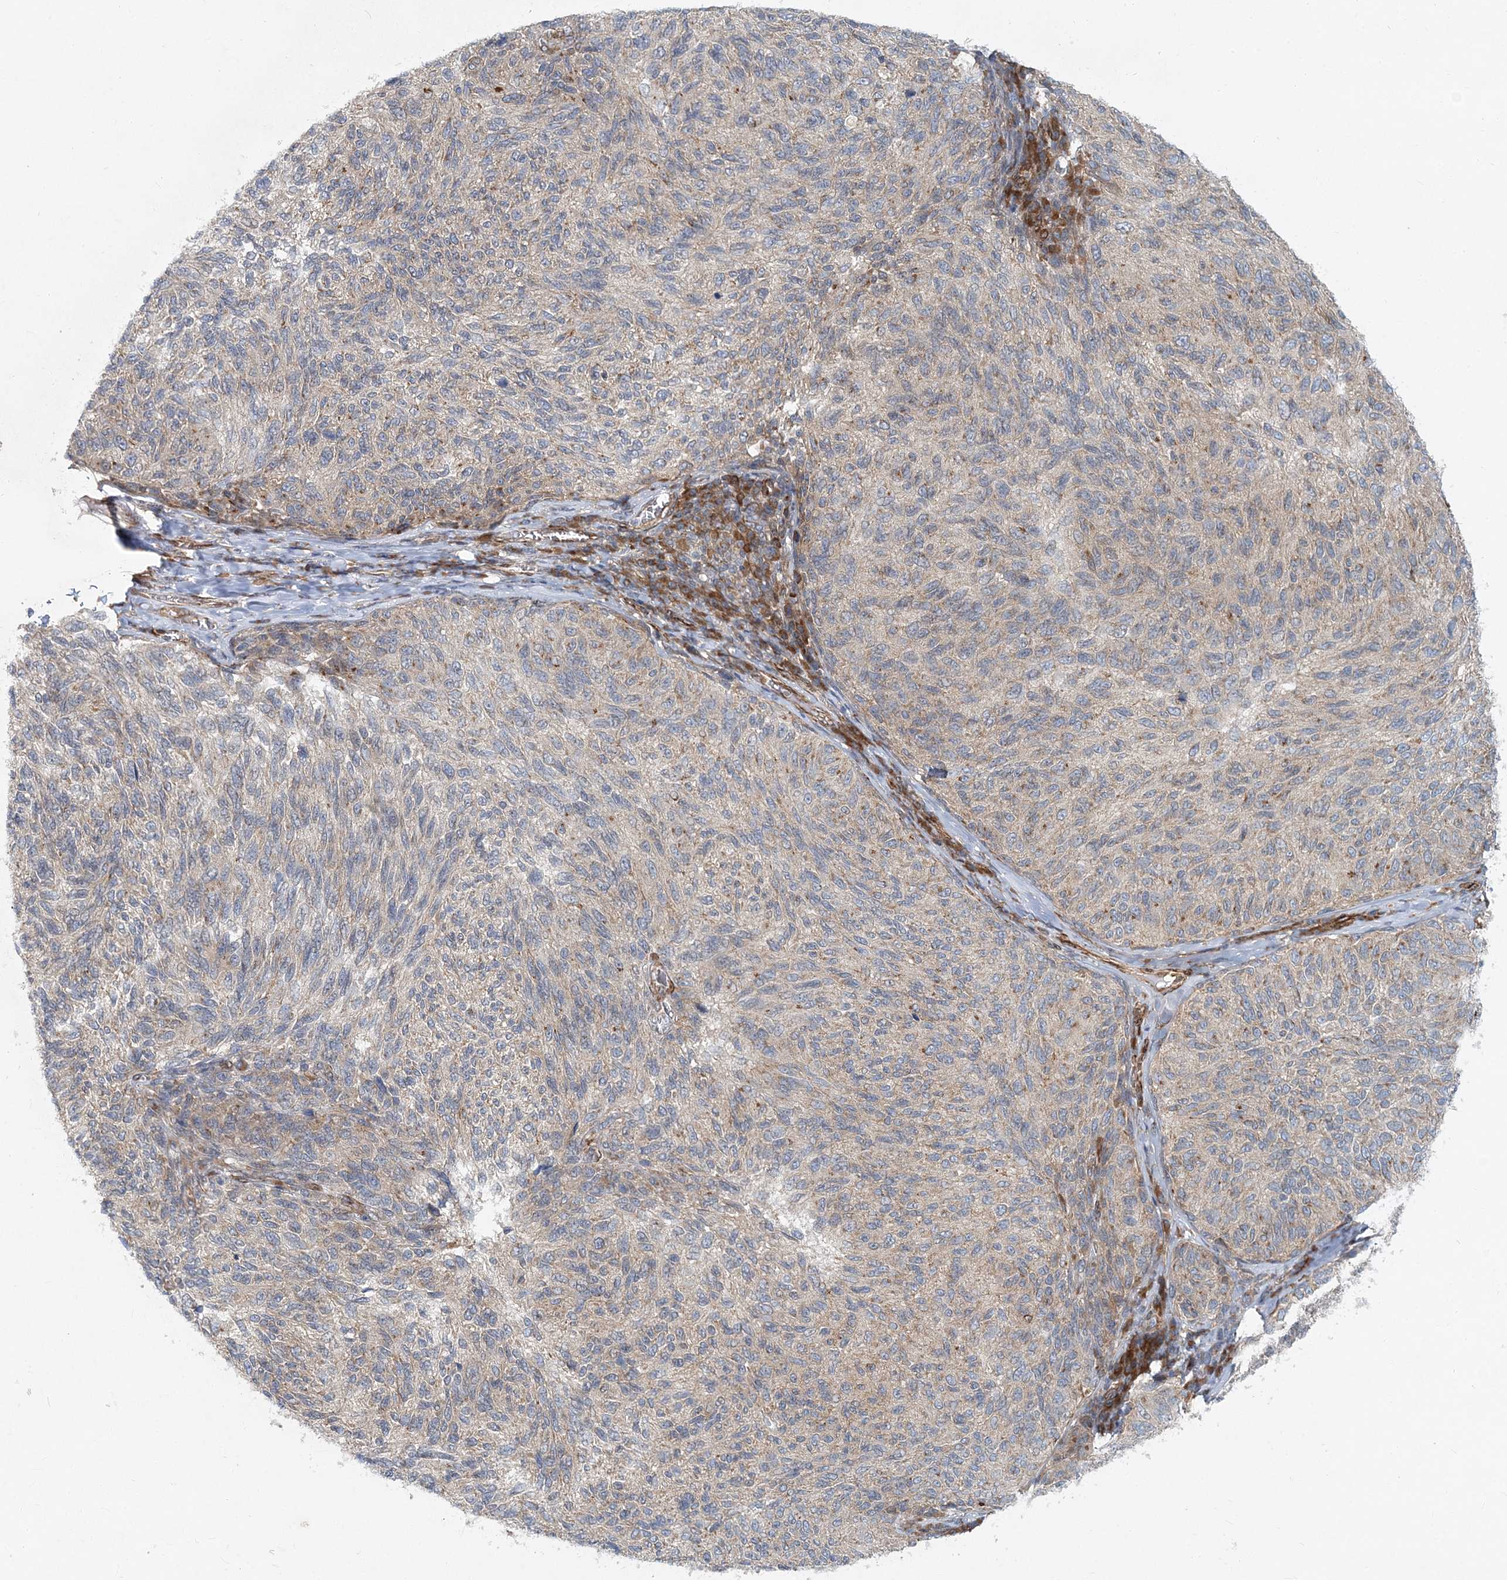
{"staining": {"intensity": "negative", "quantity": "none", "location": "none"}, "tissue": "melanoma", "cell_type": "Tumor cells", "image_type": "cancer", "snomed": [{"axis": "morphology", "description": "Malignant melanoma, NOS"}, {"axis": "topography", "description": "Skin"}], "caption": "Immunohistochemistry micrograph of human melanoma stained for a protein (brown), which demonstrates no staining in tumor cells.", "gene": "NBAS", "patient": {"sex": "female", "age": 73}}